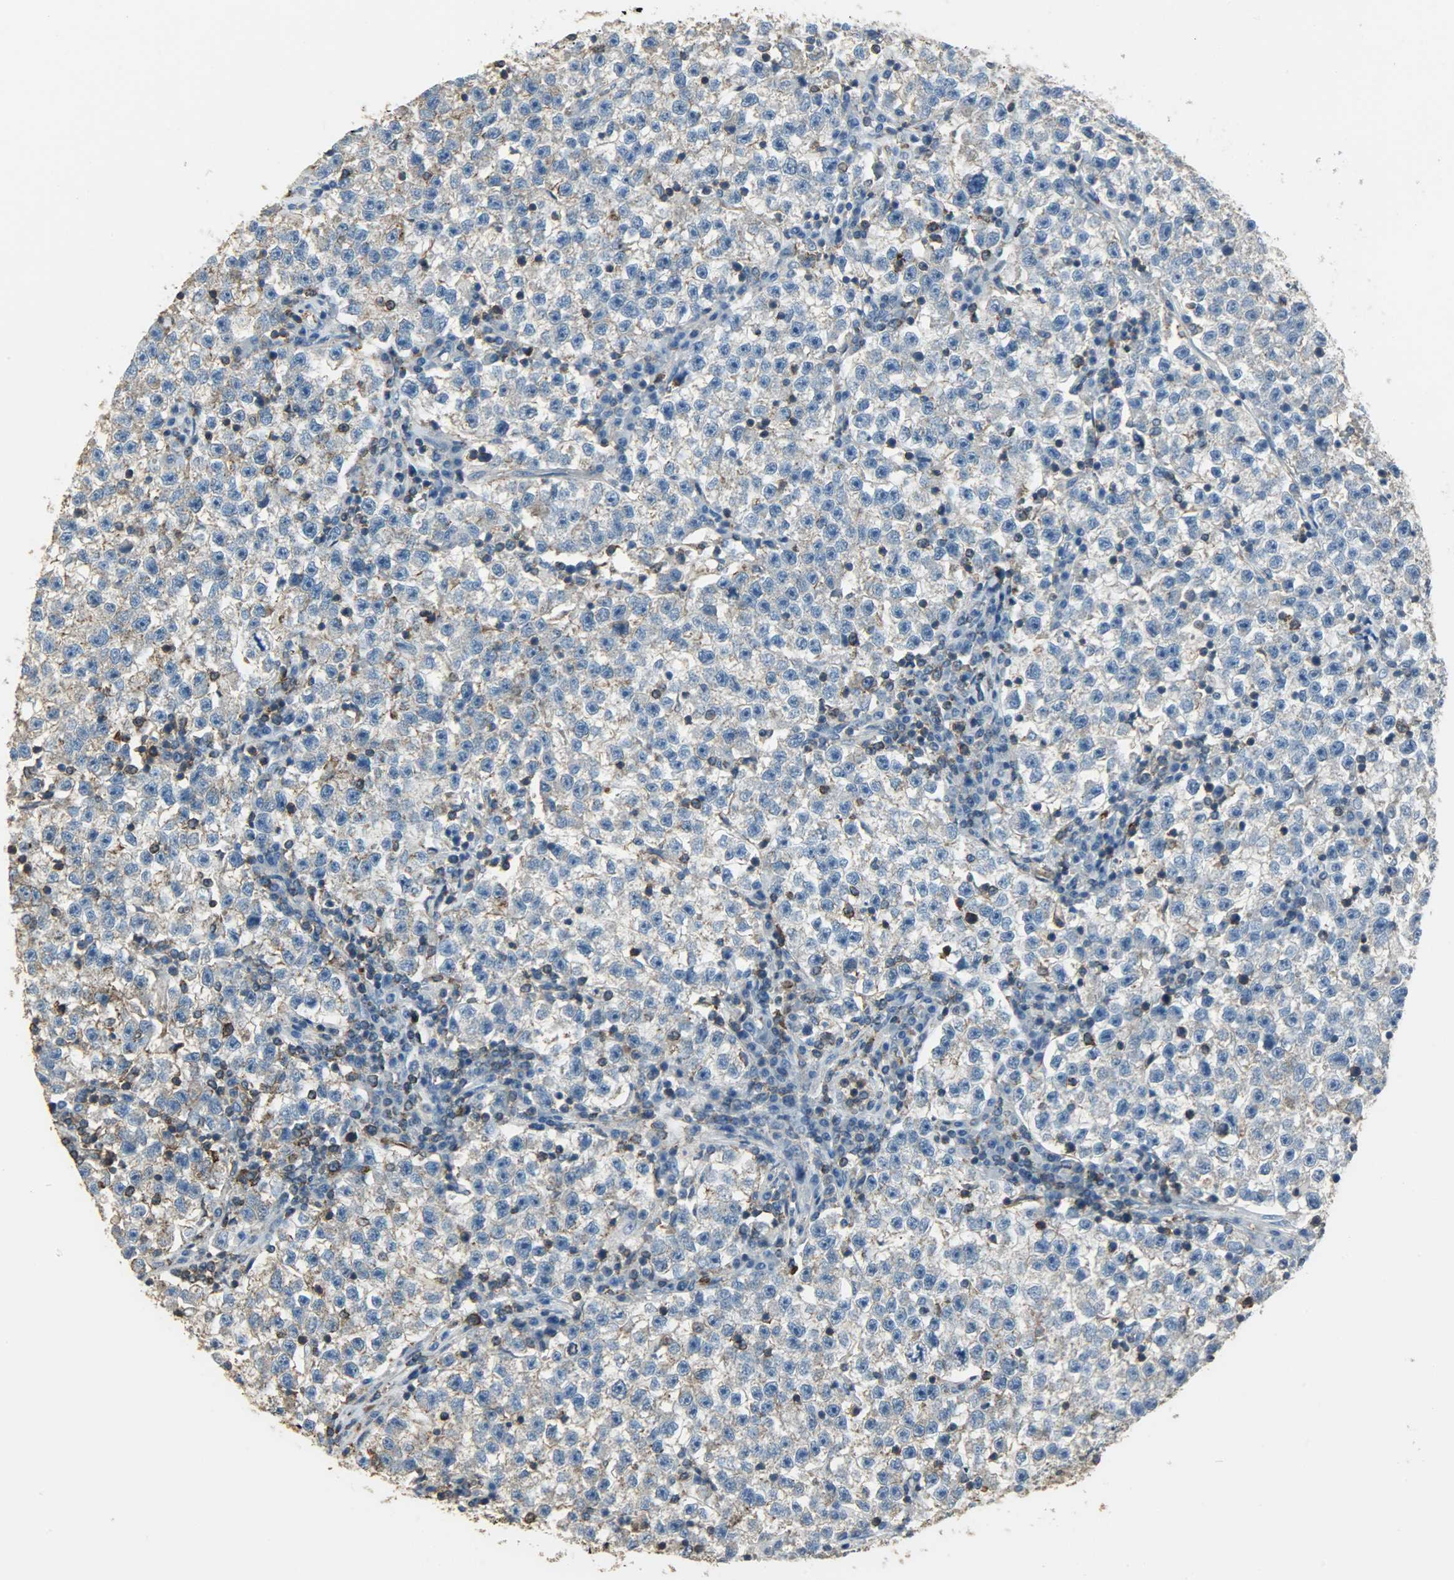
{"staining": {"intensity": "weak", "quantity": ">75%", "location": "cytoplasmic/membranous"}, "tissue": "testis cancer", "cell_type": "Tumor cells", "image_type": "cancer", "snomed": [{"axis": "morphology", "description": "Seminoma, NOS"}, {"axis": "topography", "description": "Testis"}], "caption": "A low amount of weak cytoplasmic/membranous positivity is appreciated in about >75% of tumor cells in testis cancer (seminoma) tissue.", "gene": "DNAJA4", "patient": {"sex": "male", "age": 22}}